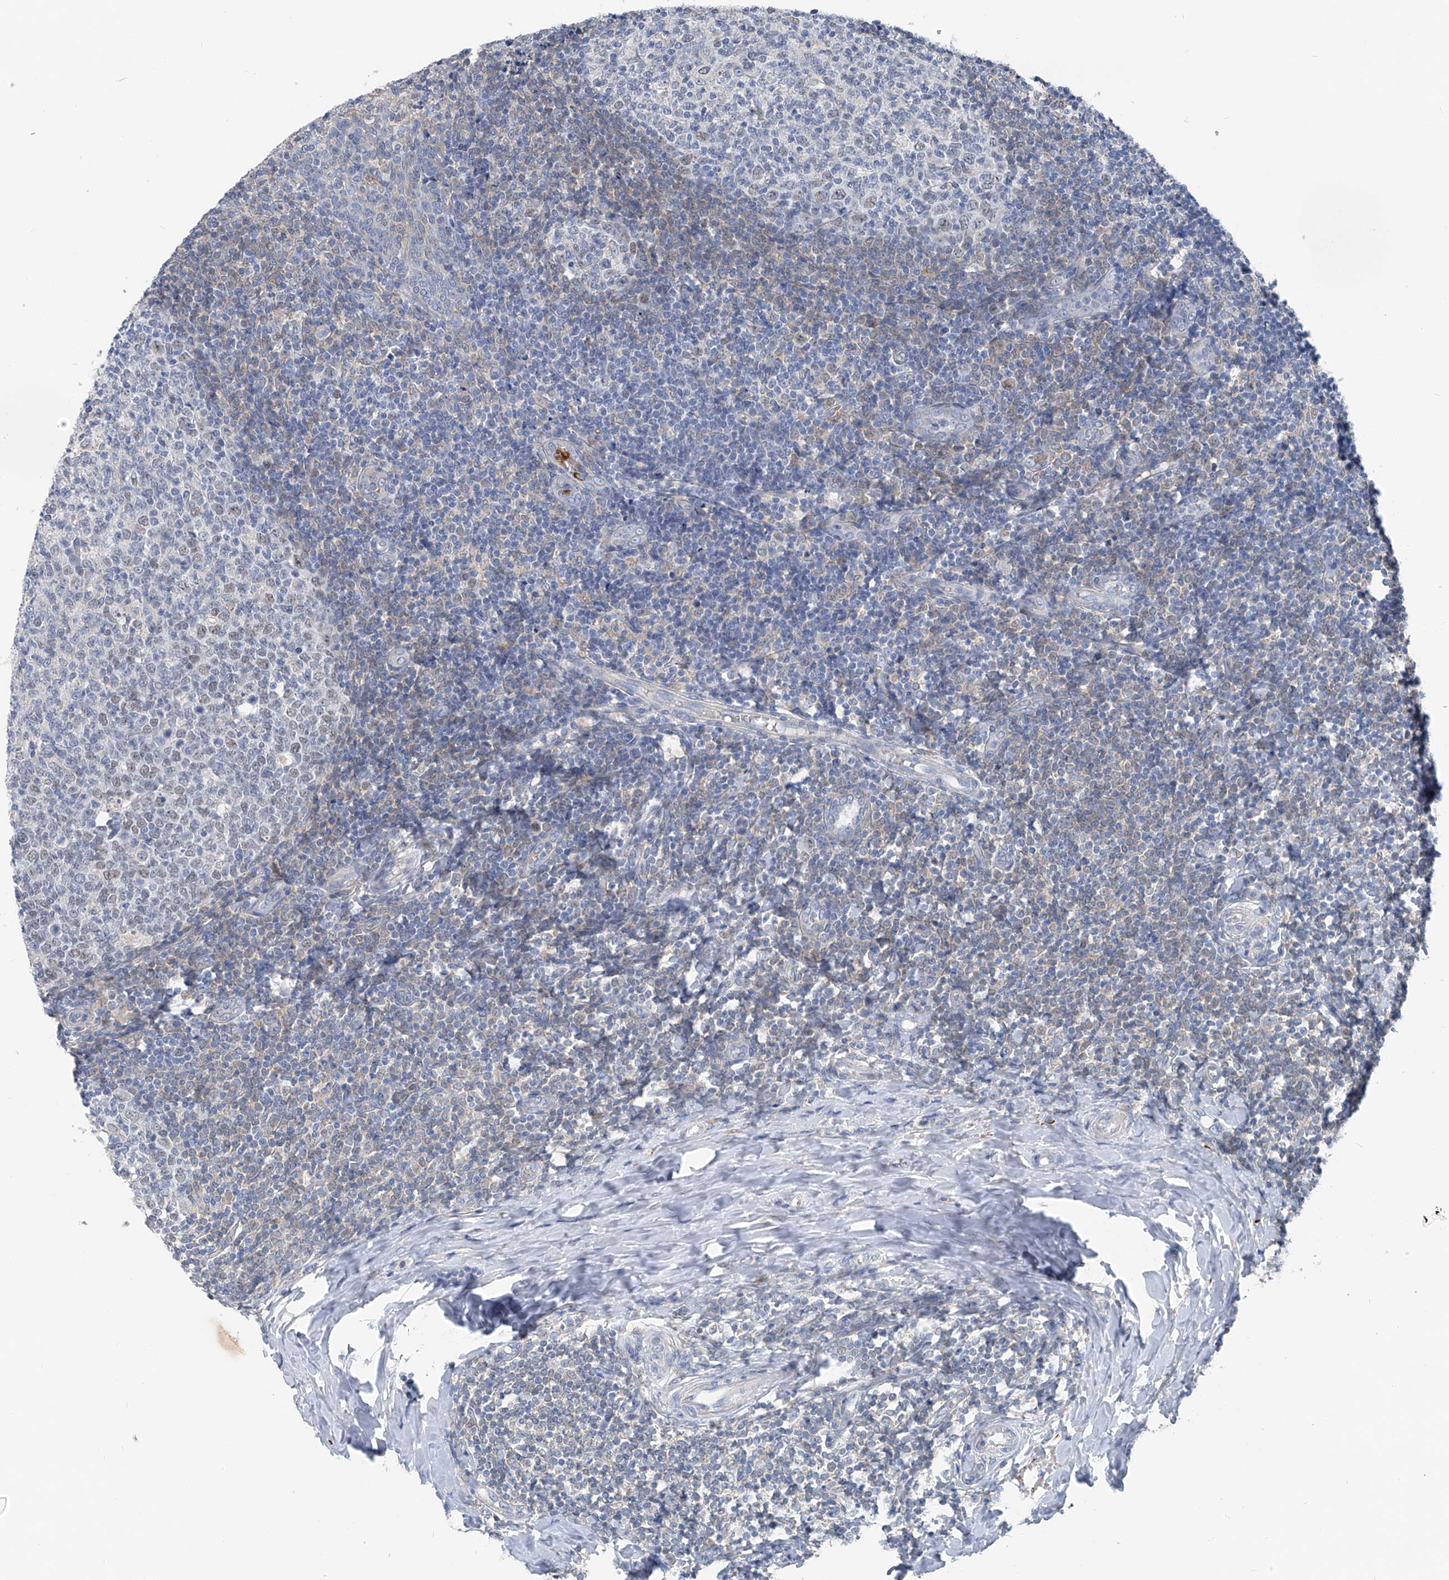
{"staining": {"intensity": "negative", "quantity": "none", "location": "none"}, "tissue": "tonsil", "cell_type": "Germinal center cells", "image_type": "normal", "snomed": [{"axis": "morphology", "description": "Normal tissue, NOS"}, {"axis": "topography", "description": "Tonsil"}], "caption": "Protein analysis of unremarkable tonsil exhibits no significant staining in germinal center cells.", "gene": "FGD2", "patient": {"sex": "female", "age": 19}}